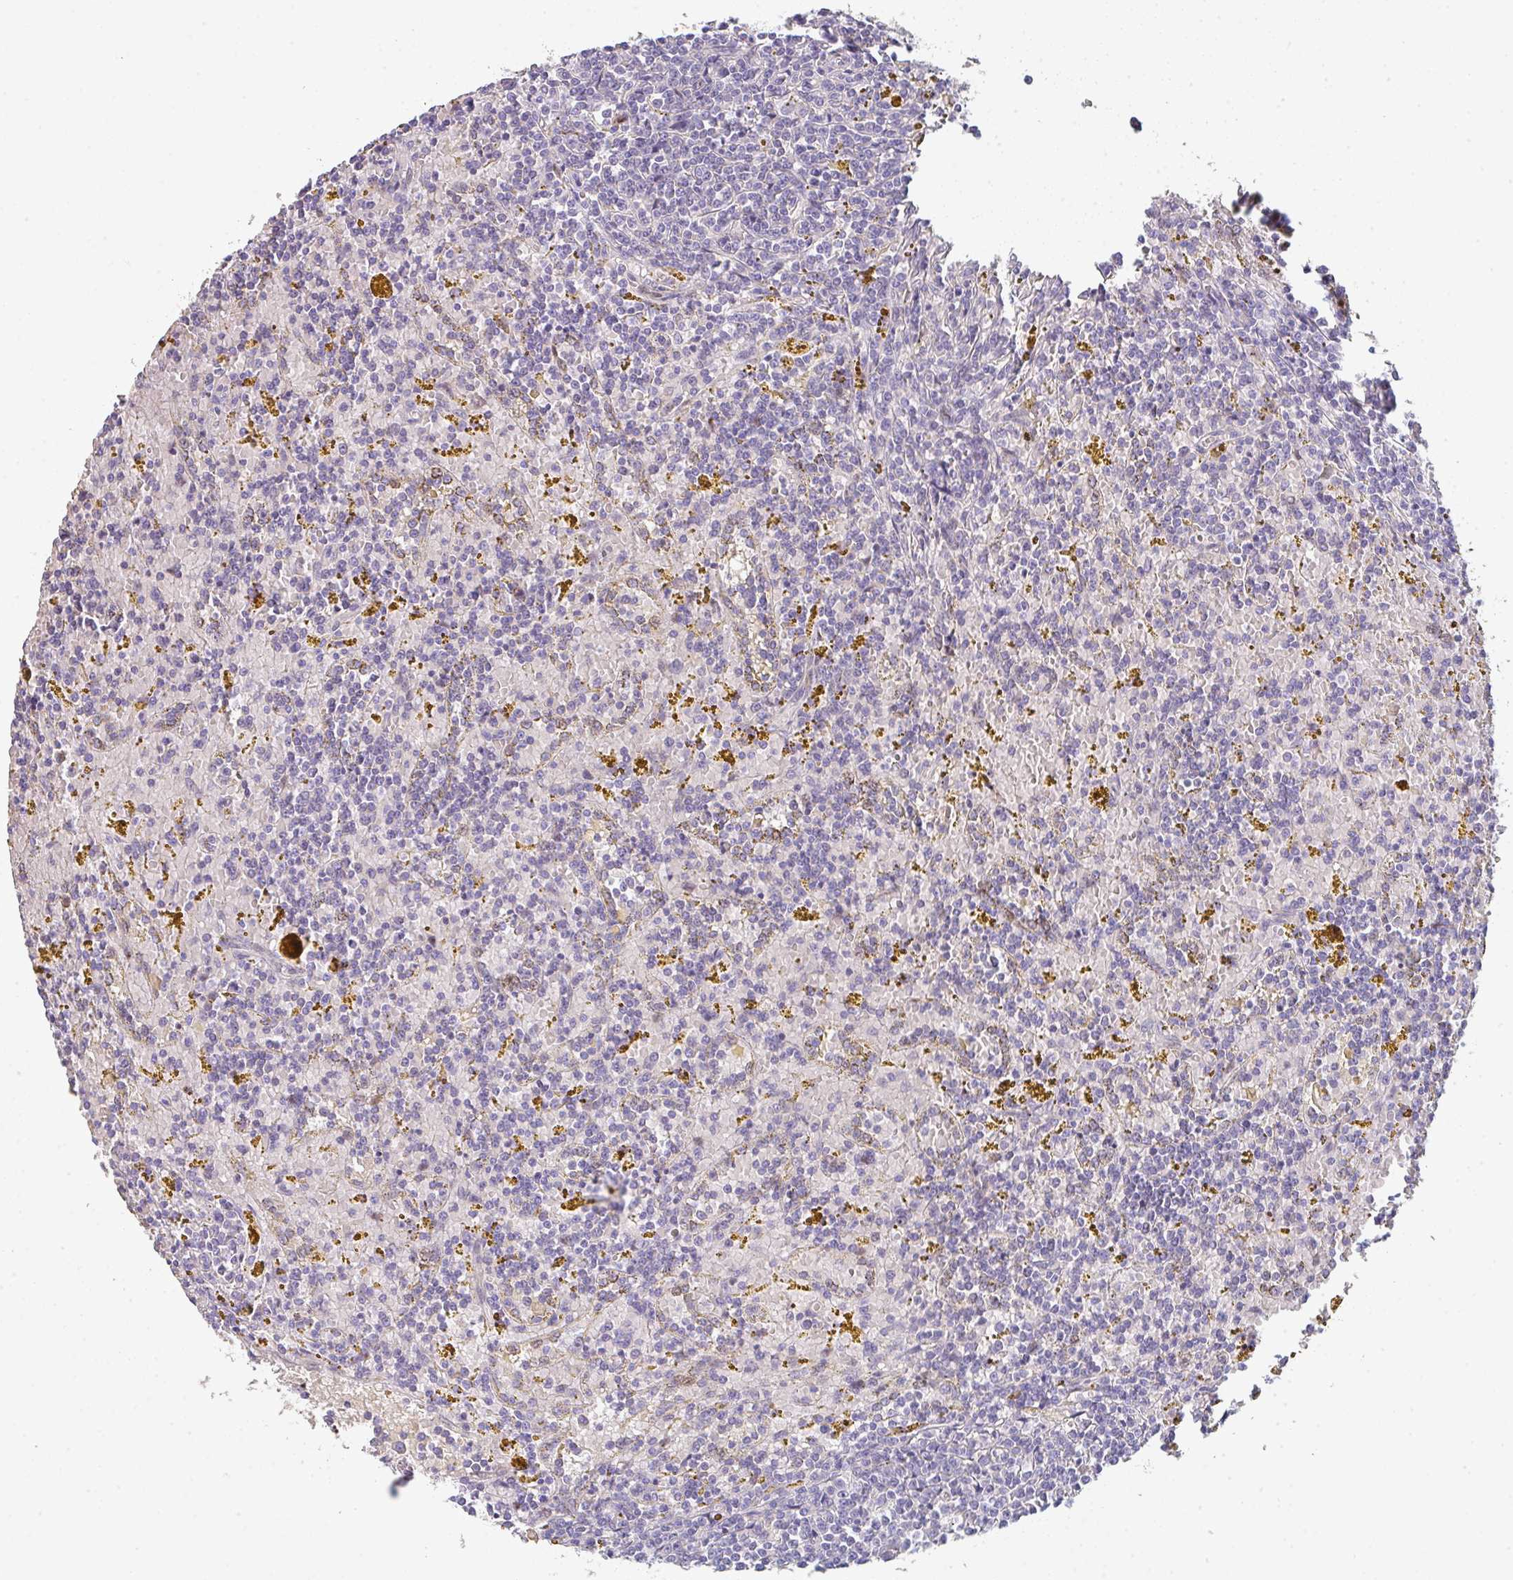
{"staining": {"intensity": "negative", "quantity": "none", "location": "none"}, "tissue": "lymphoma", "cell_type": "Tumor cells", "image_type": "cancer", "snomed": [{"axis": "morphology", "description": "Malignant lymphoma, non-Hodgkin's type, Low grade"}, {"axis": "topography", "description": "Spleen"}, {"axis": "topography", "description": "Lymph node"}], "caption": "High power microscopy photomicrograph of an immunohistochemistry (IHC) image of low-grade malignant lymphoma, non-Hodgkin's type, revealing no significant expression in tumor cells. Brightfield microscopy of IHC stained with DAB (brown) and hematoxylin (blue), captured at high magnification.", "gene": "TNFRSF10A", "patient": {"sex": "female", "age": 66}}